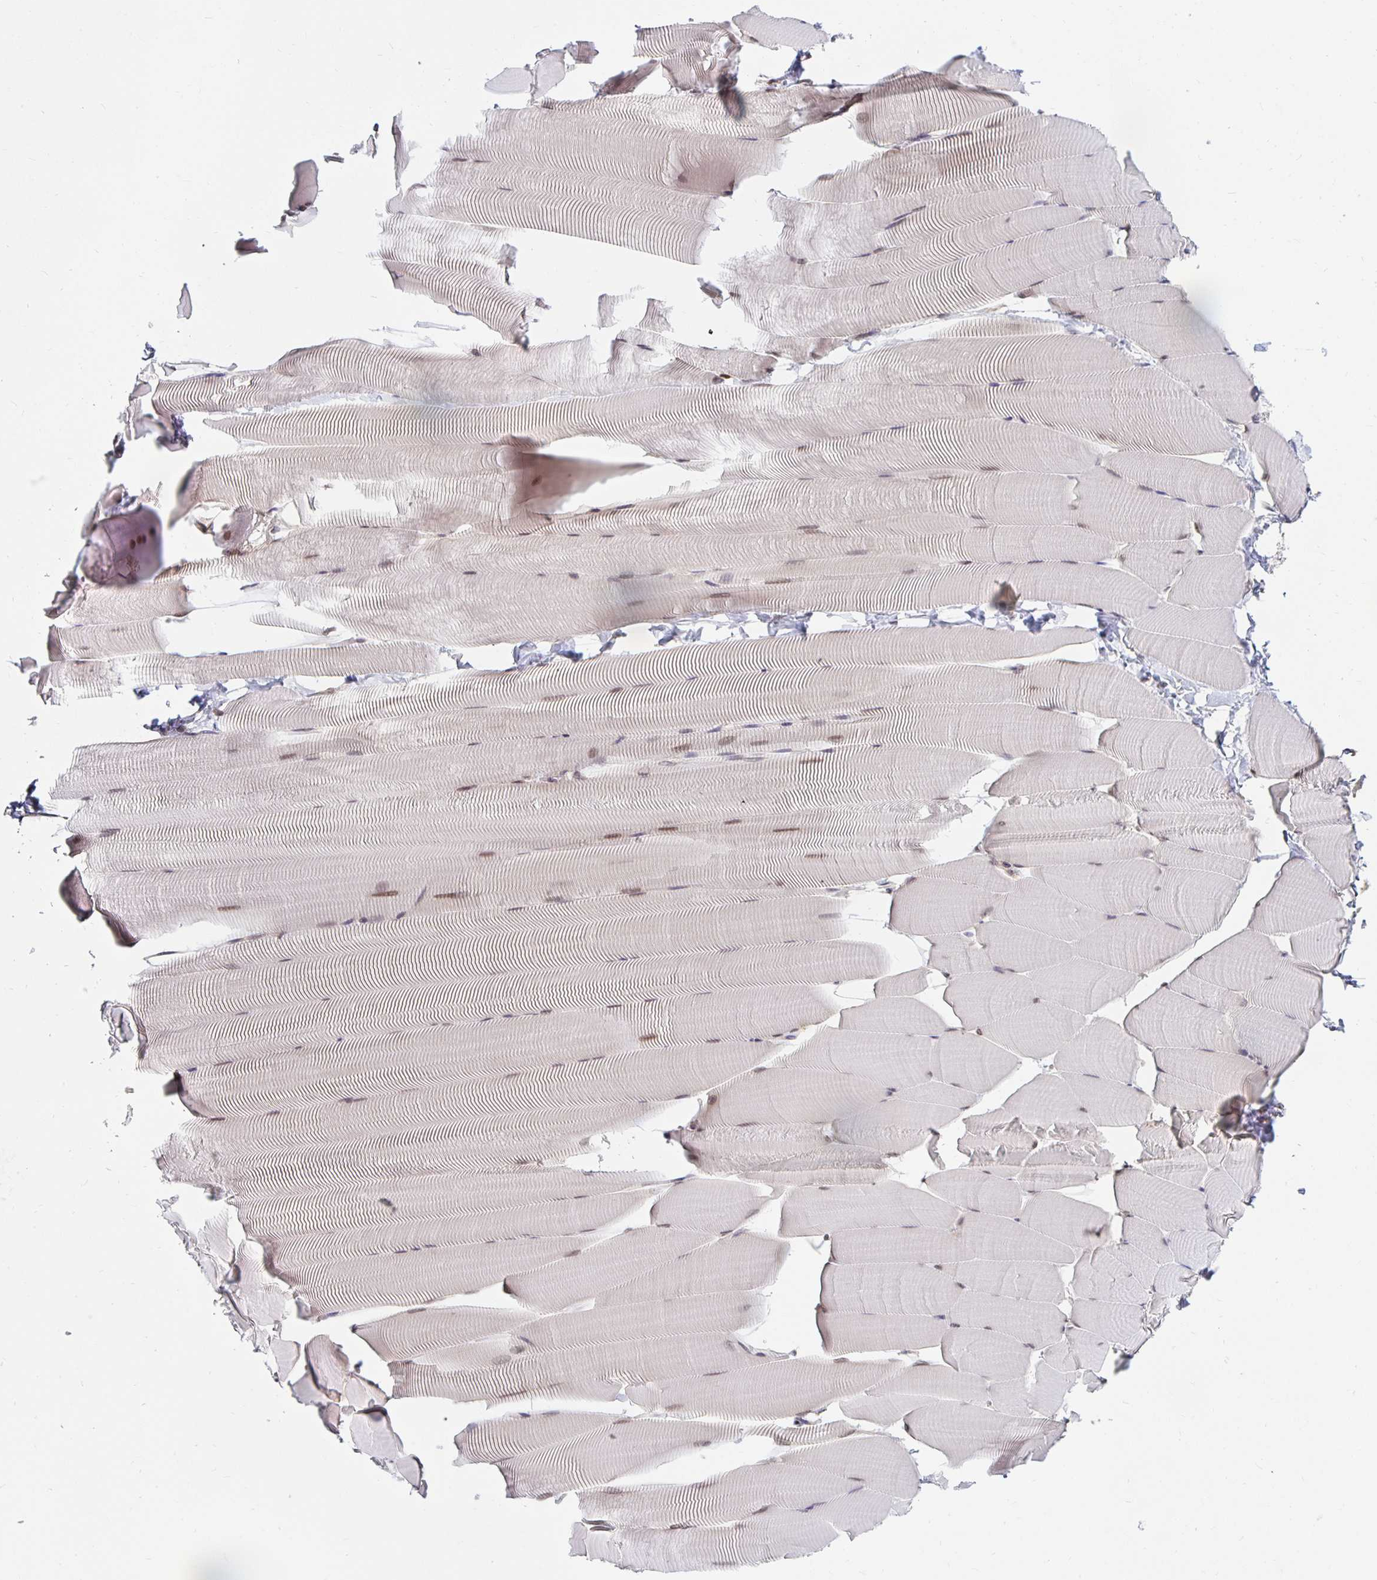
{"staining": {"intensity": "moderate", "quantity": "<25%", "location": "nuclear"}, "tissue": "skeletal muscle", "cell_type": "Myocytes", "image_type": "normal", "snomed": [{"axis": "morphology", "description": "Normal tissue, NOS"}, {"axis": "topography", "description": "Skeletal muscle"}], "caption": "An immunohistochemistry histopathology image of unremarkable tissue is shown. Protein staining in brown highlights moderate nuclear positivity in skeletal muscle within myocytes.", "gene": "PDAP1", "patient": {"sex": "male", "age": 25}}